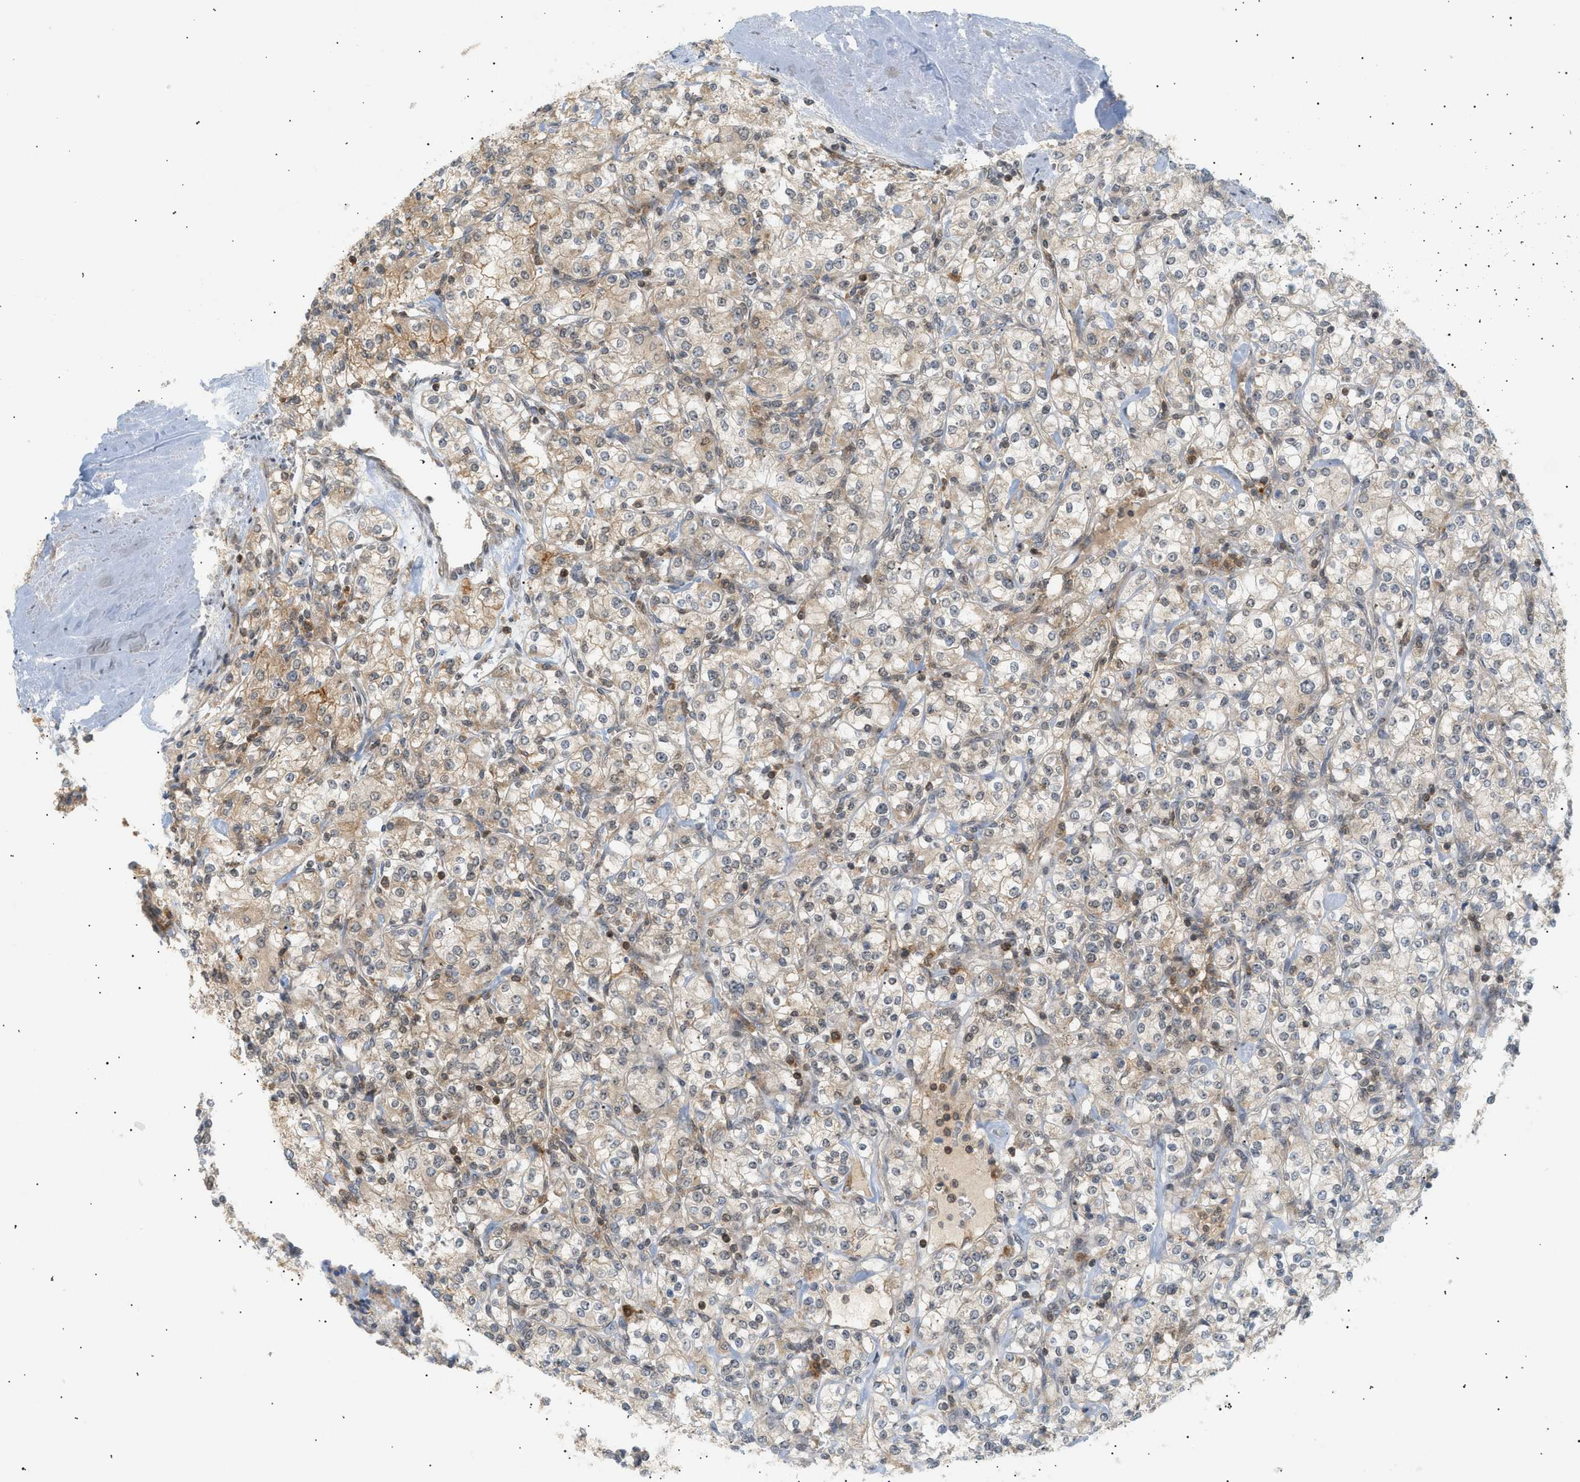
{"staining": {"intensity": "weak", "quantity": "25%-75%", "location": "cytoplasmic/membranous,nuclear"}, "tissue": "renal cancer", "cell_type": "Tumor cells", "image_type": "cancer", "snomed": [{"axis": "morphology", "description": "Adenocarcinoma, NOS"}, {"axis": "topography", "description": "Kidney"}], "caption": "Human renal adenocarcinoma stained with a brown dye displays weak cytoplasmic/membranous and nuclear positive positivity in approximately 25%-75% of tumor cells.", "gene": "SHC1", "patient": {"sex": "male", "age": 77}}